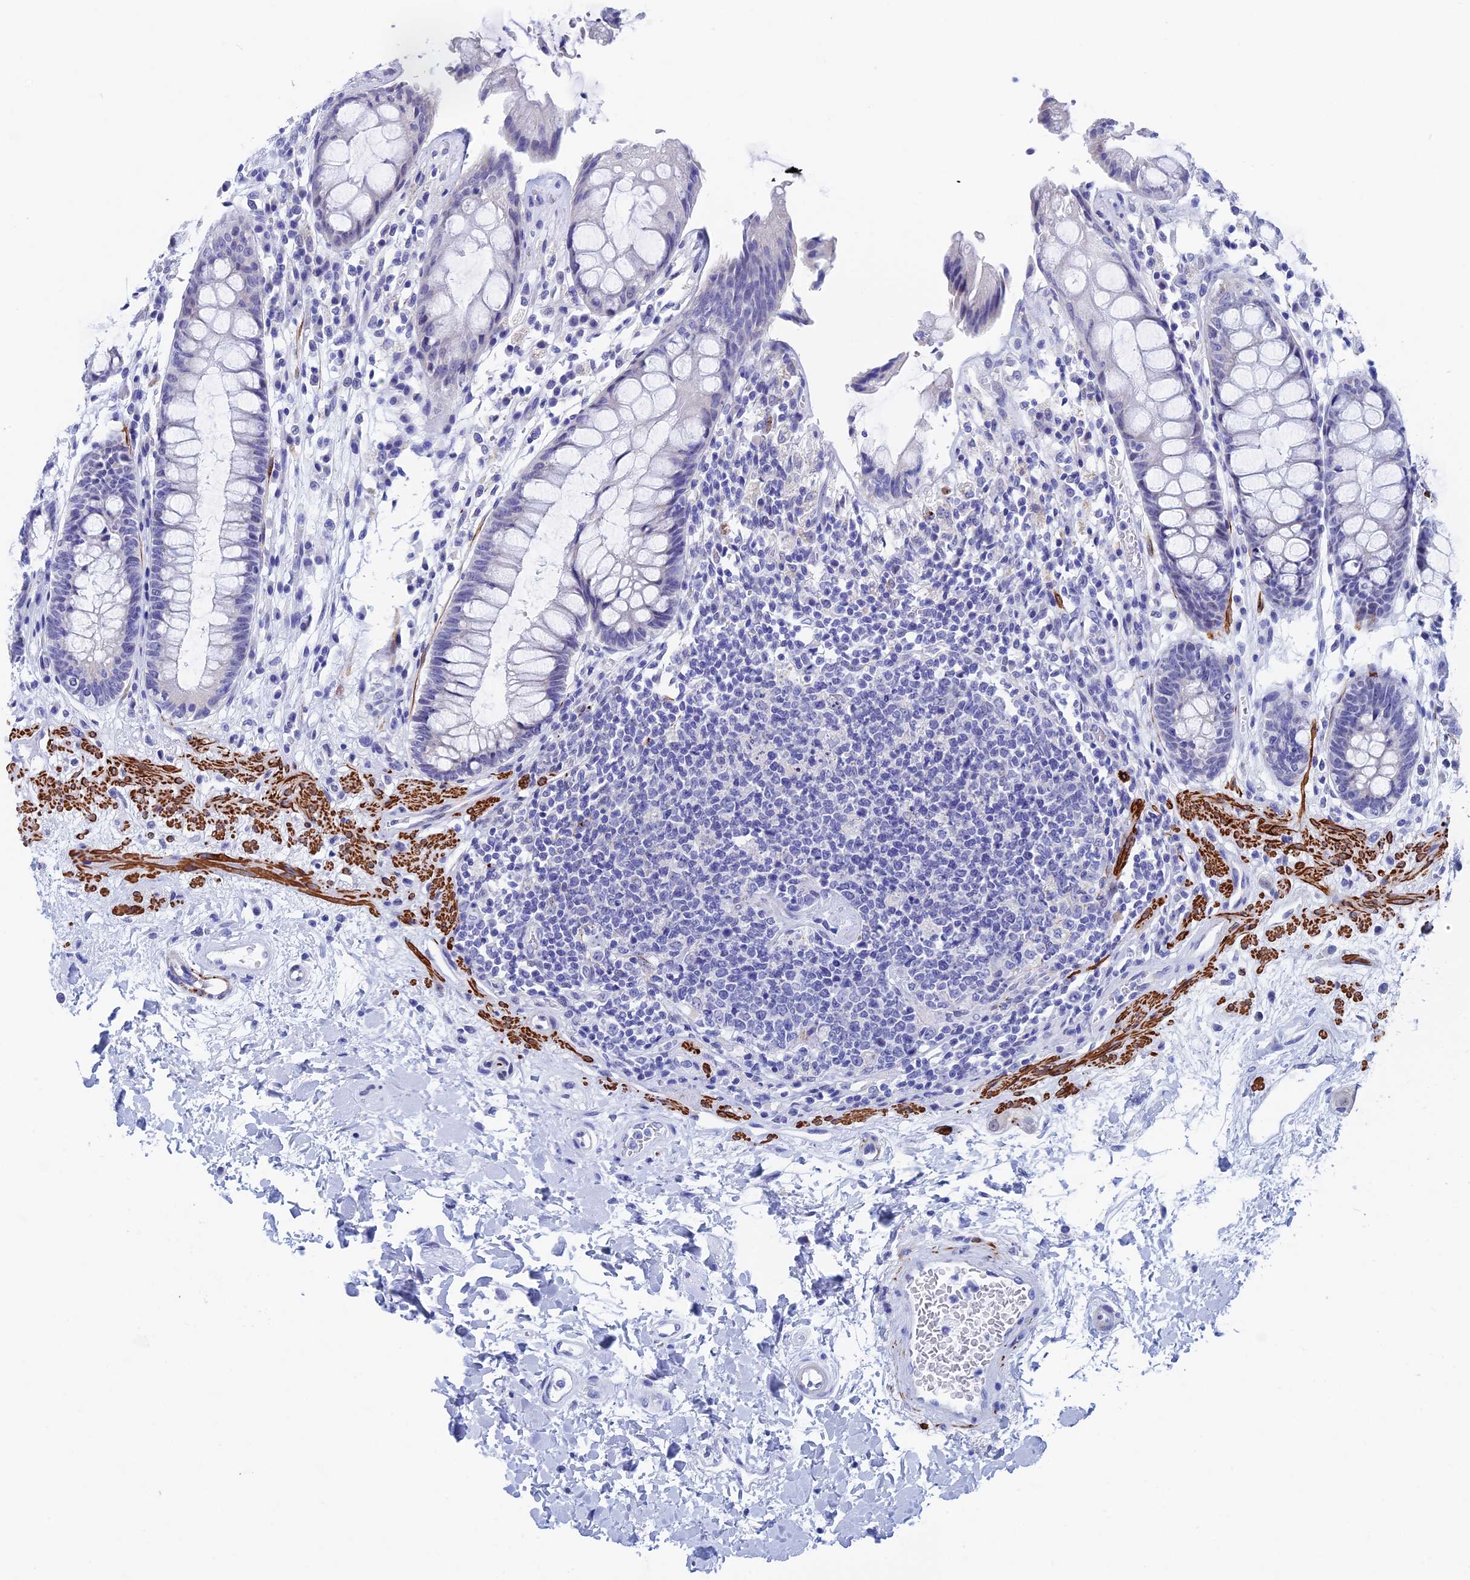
{"staining": {"intensity": "negative", "quantity": "none", "location": "none"}, "tissue": "rectum", "cell_type": "Glandular cells", "image_type": "normal", "snomed": [{"axis": "morphology", "description": "Normal tissue, NOS"}, {"axis": "topography", "description": "Rectum"}], "caption": "Immunohistochemistry of benign rectum exhibits no positivity in glandular cells. The staining was performed using DAB to visualize the protein expression in brown, while the nuclei were stained in blue with hematoxylin (Magnification: 20x).", "gene": "WDR83", "patient": {"sex": "male", "age": 64}}